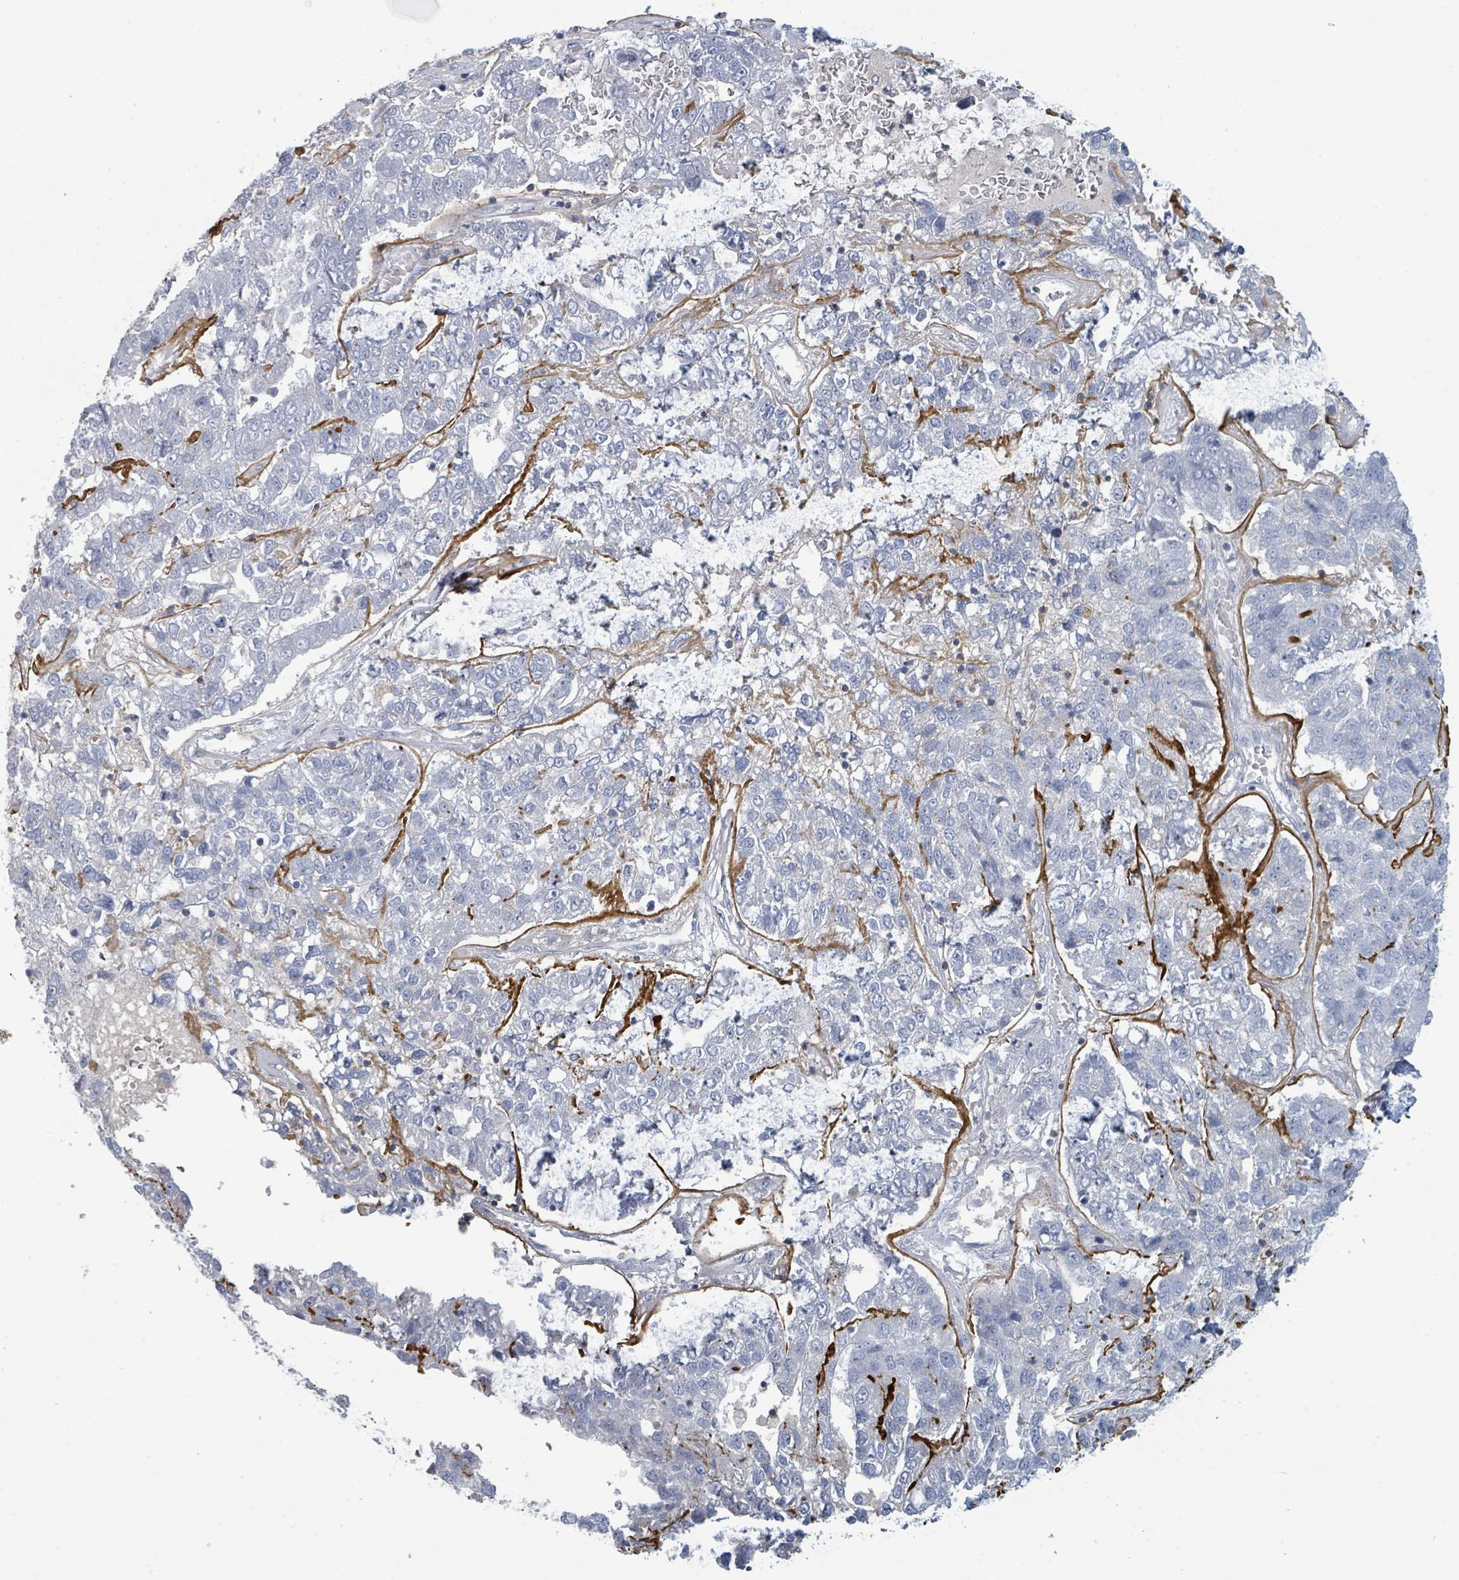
{"staining": {"intensity": "negative", "quantity": "none", "location": "none"}, "tissue": "pancreatic cancer", "cell_type": "Tumor cells", "image_type": "cancer", "snomed": [{"axis": "morphology", "description": "Adenocarcinoma, NOS"}, {"axis": "topography", "description": "Pancreas"}], "caption": "A high-resolution micrograph shows immunohistochemistry (IHC) staining of pancreatic cancer (adenocarcinoma), which demonstrates no significant positivity in tumor cells.", "gene": "TNFRSF14", "patient": {"sex": "female", "age": 61}}